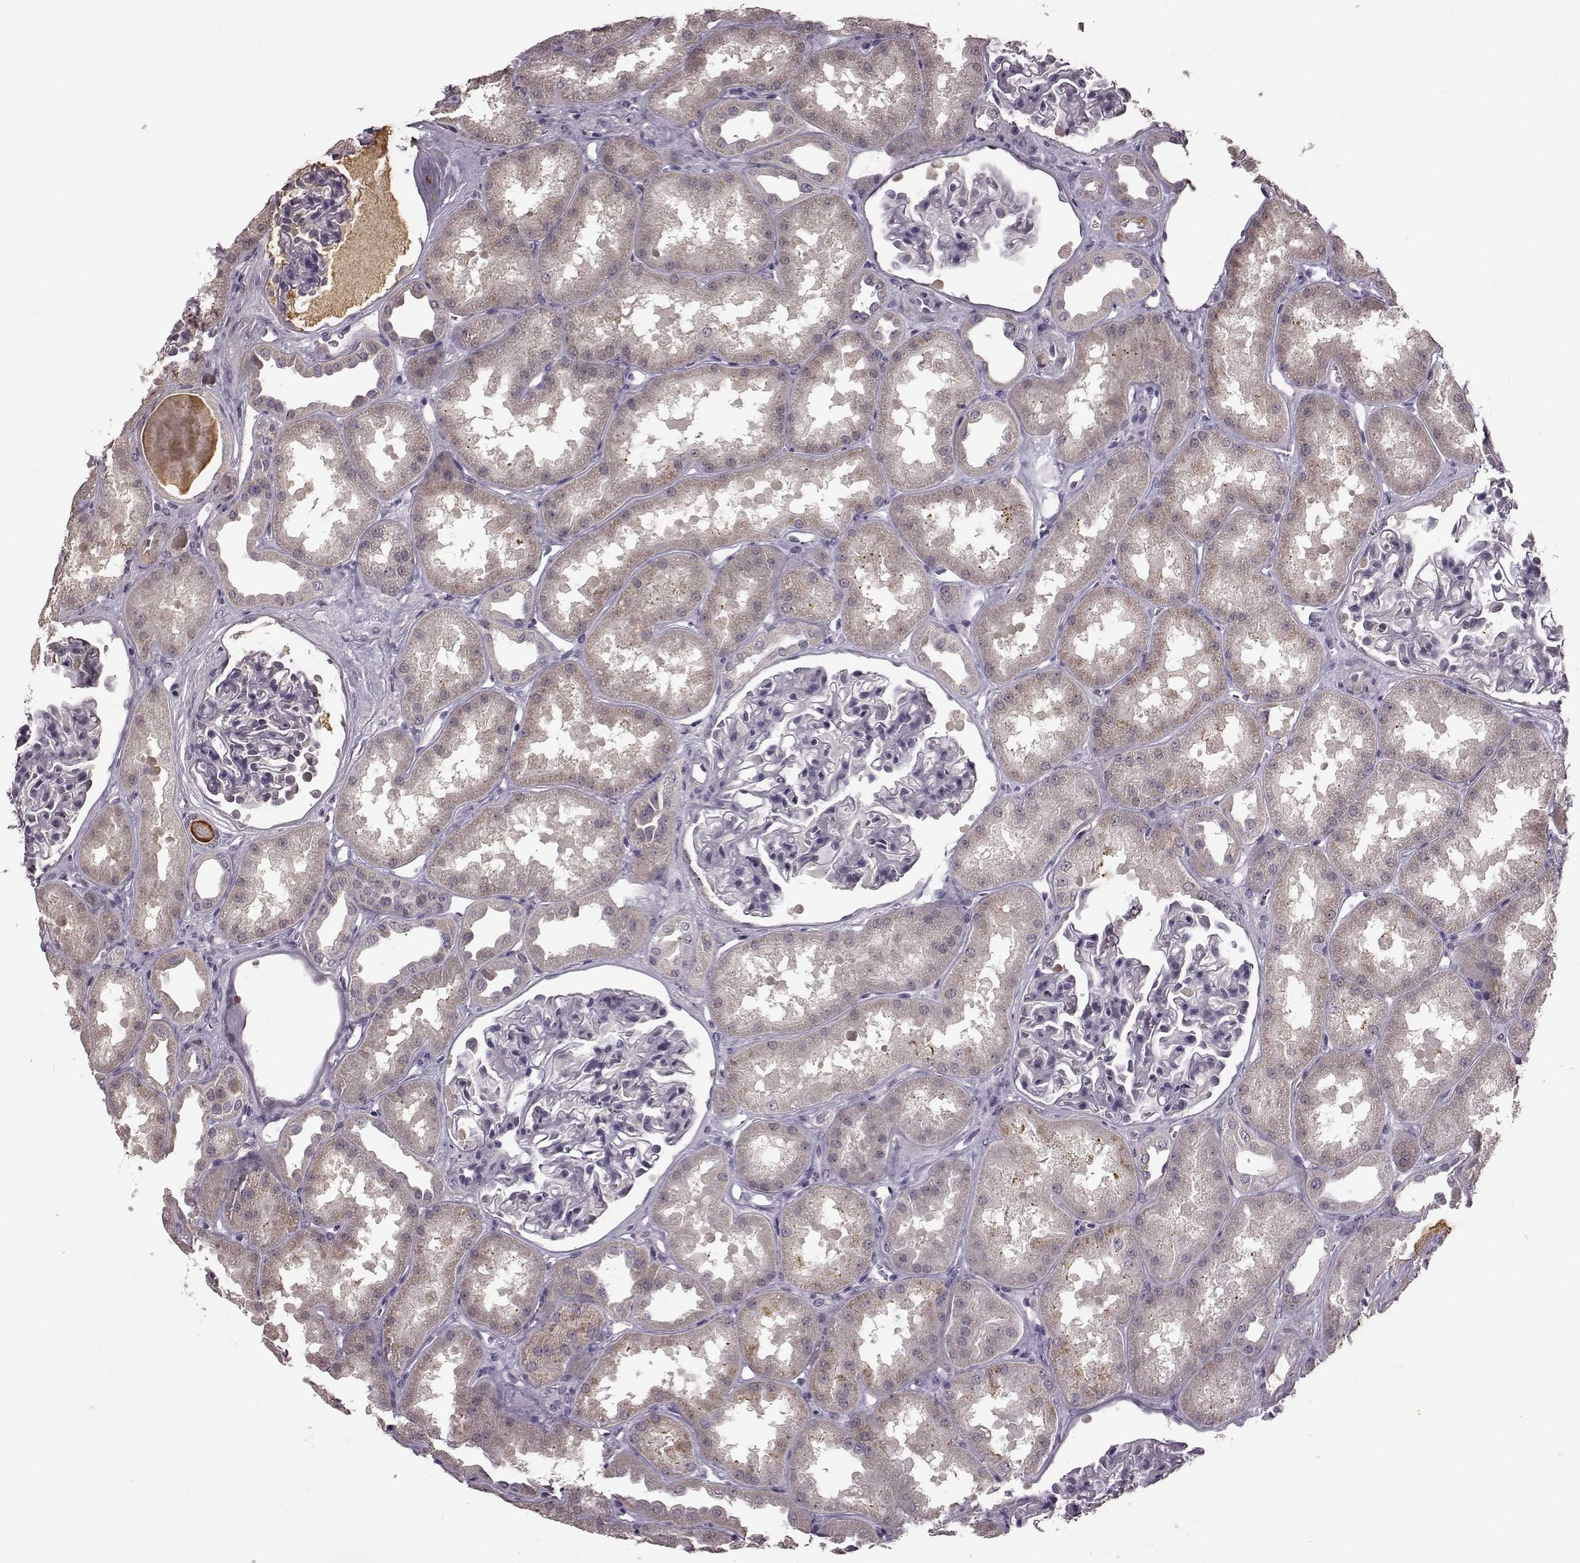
{"staining": {"intensity": "negative", "quantity": "none", "location": "none"}, "tissue": "kidney", "cell_type": "Cells in glomeruli", "image_type": "normal", "snomed": [{"axis": "morphology", "description": "Normal tissue, NOS"}, {"axis": "topography", "description": "Kidney"}], "caption": "DAB immunohistochemical staining of unremarkable kidney shows no significant staining in cells in glomeruli.", "gene": "NRL", "patient": {"sex": "male", "age": 61}}